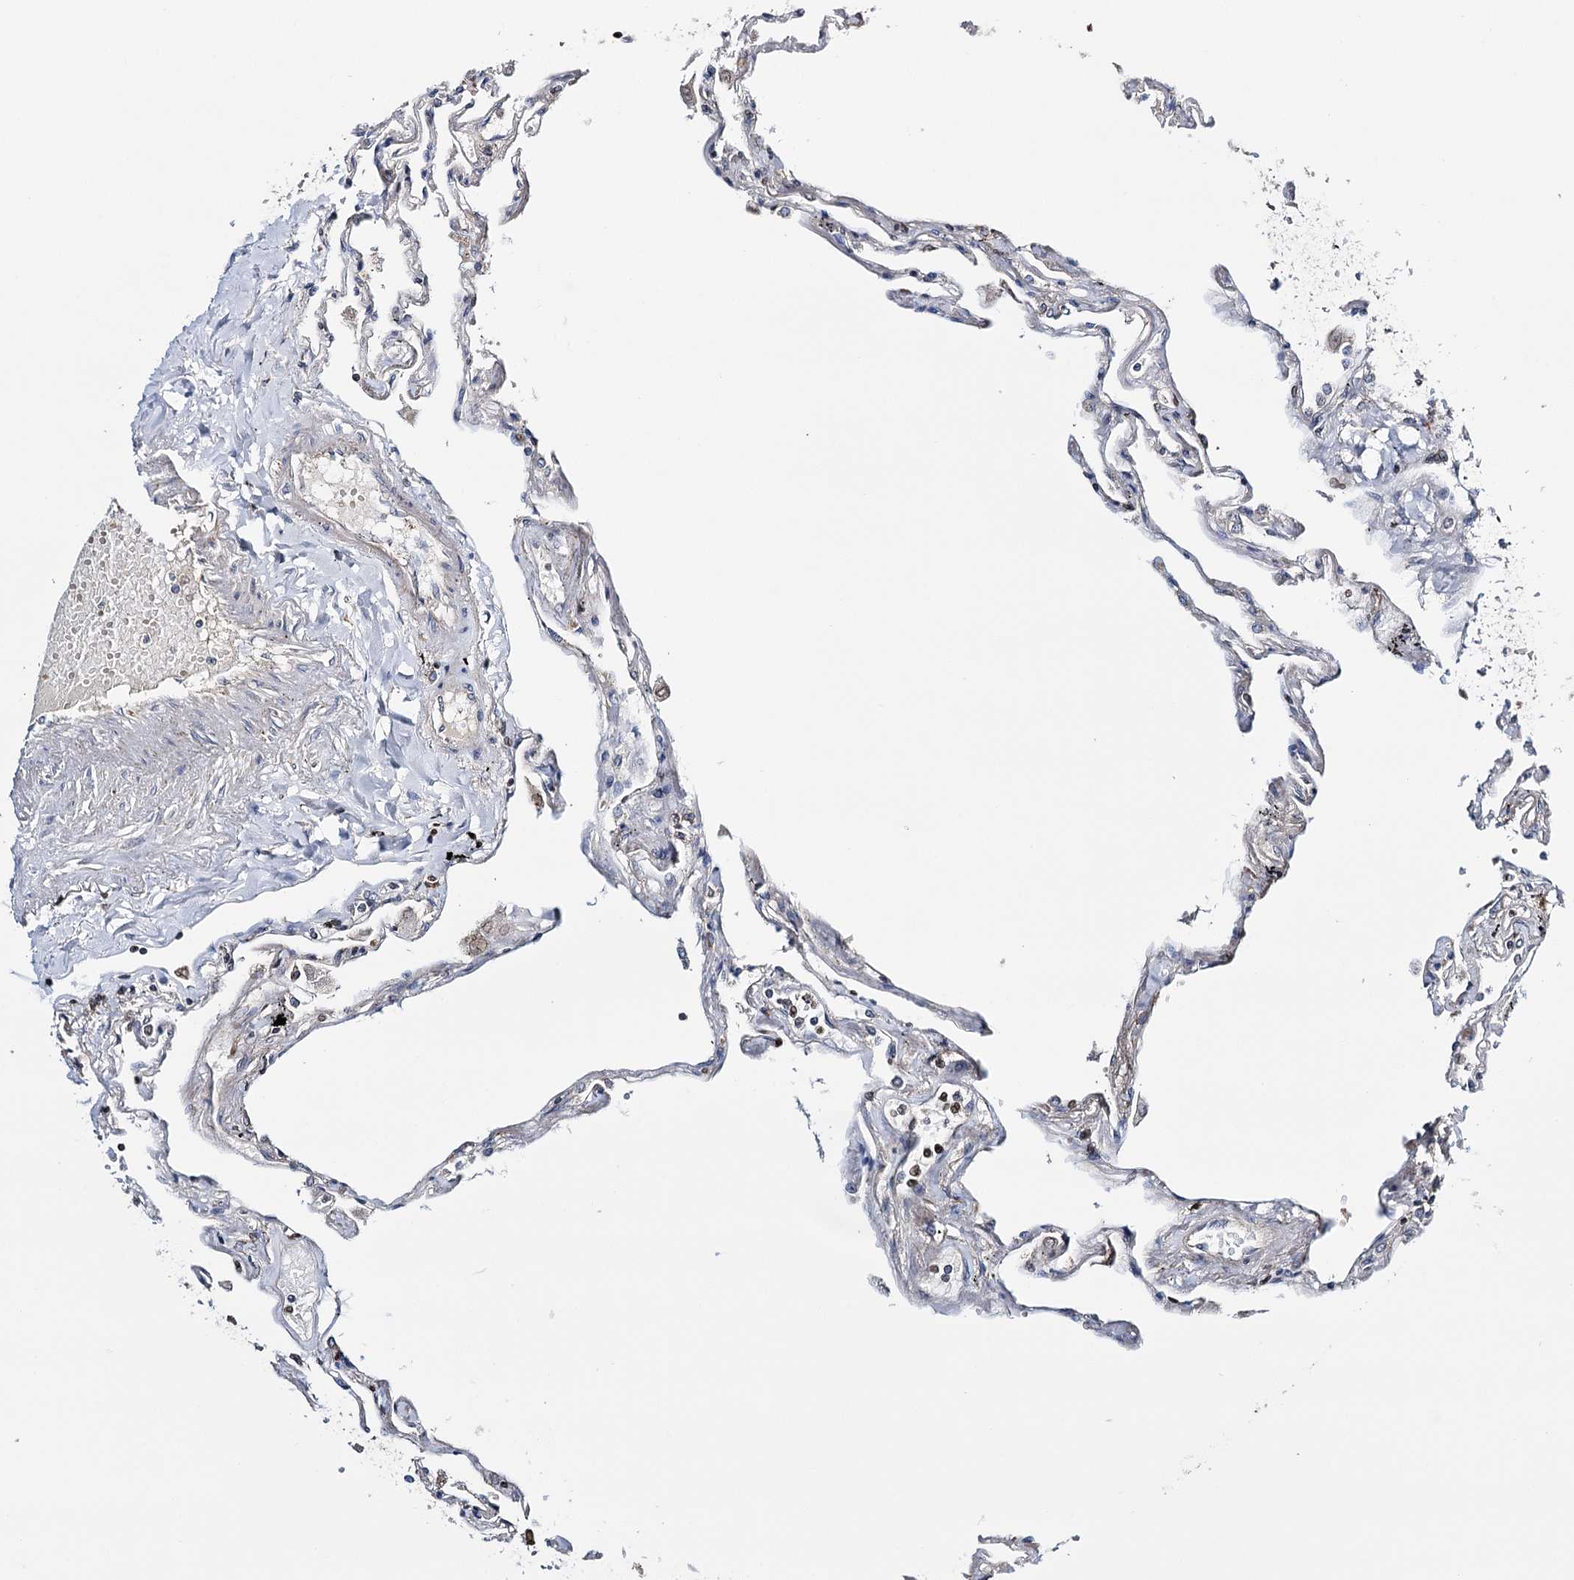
{"staining": {"intensity": "weak", "quantity": "<25%", "location": "cytoplasmic/membranous"}, "tissue": "lung", "cell_type": "Alveolar cells", "image_type": "normal", "snomed": [{"axis": "morphology", "description": "Normal tissue, NOS"}, {"axis": "topography", "description": "Lung"}], "caption": "Histopathology image shows no significant protein staining in alveolar cells of normal lung. (DAB immunohistochemistry (IHC), high magnification).", "gene": "CFAP46", "patient": {"sex": "female", "age": 67}}